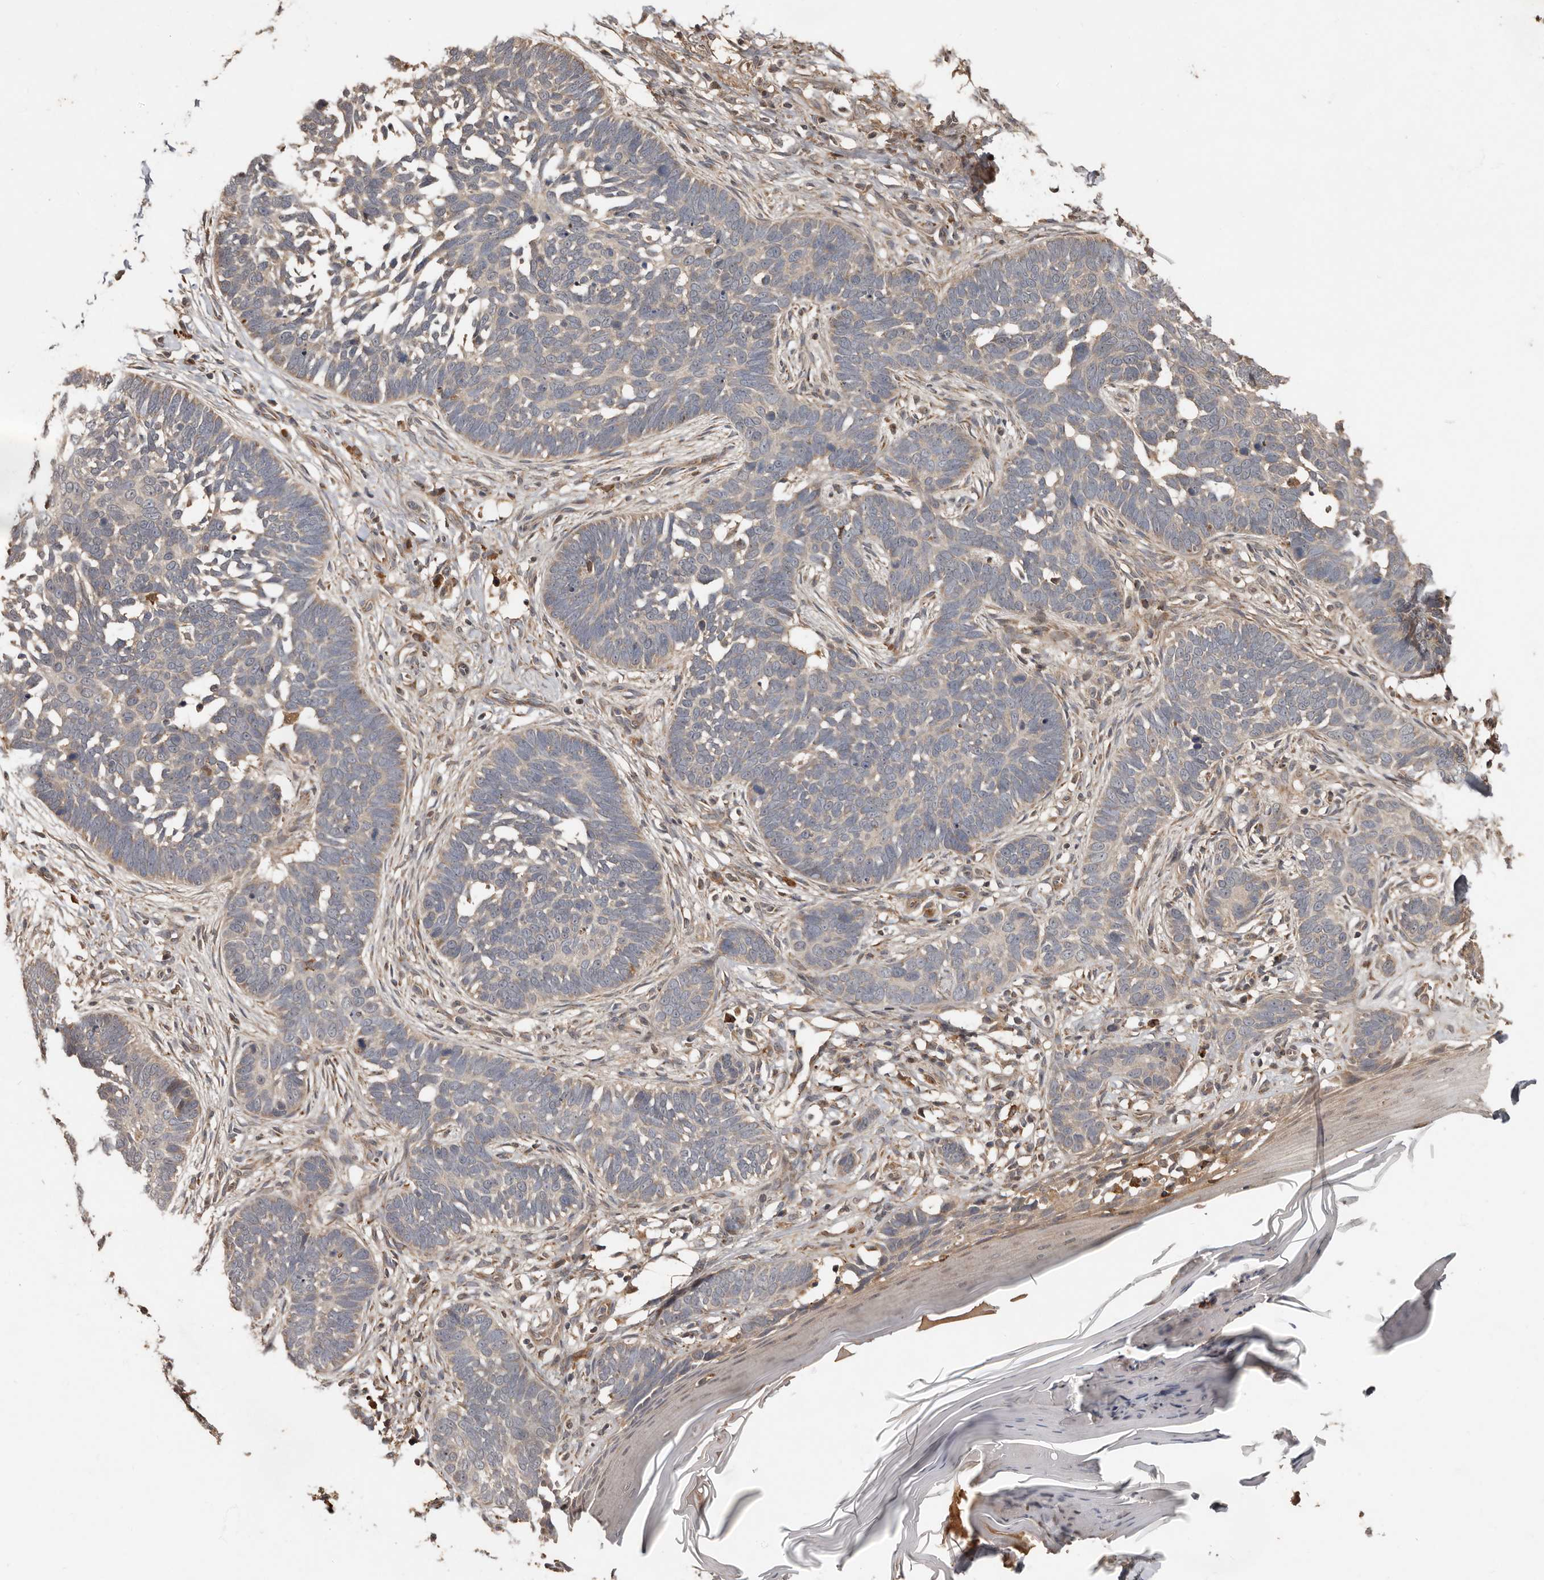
{"staining": {"intensity": "weak", "quantity": "<25%", "location": "cytoplasmic/membranous"}, "tissue": "skin cancer", "cell_type": "Tumor cells", "image_type": "cancer", "snomed": [{"axis": "morphology", "description": "Normal tissue, NOS"}, {"axis": "morphology", "description": "Basal cell carcinoma"}, {"axis": "topography", "description": "Skin"}], "caption": "Tumor cells show no significant positivity in skin cancer.", "gene": "KIF26B", "patient": {"sex": "male", "age": 77}}